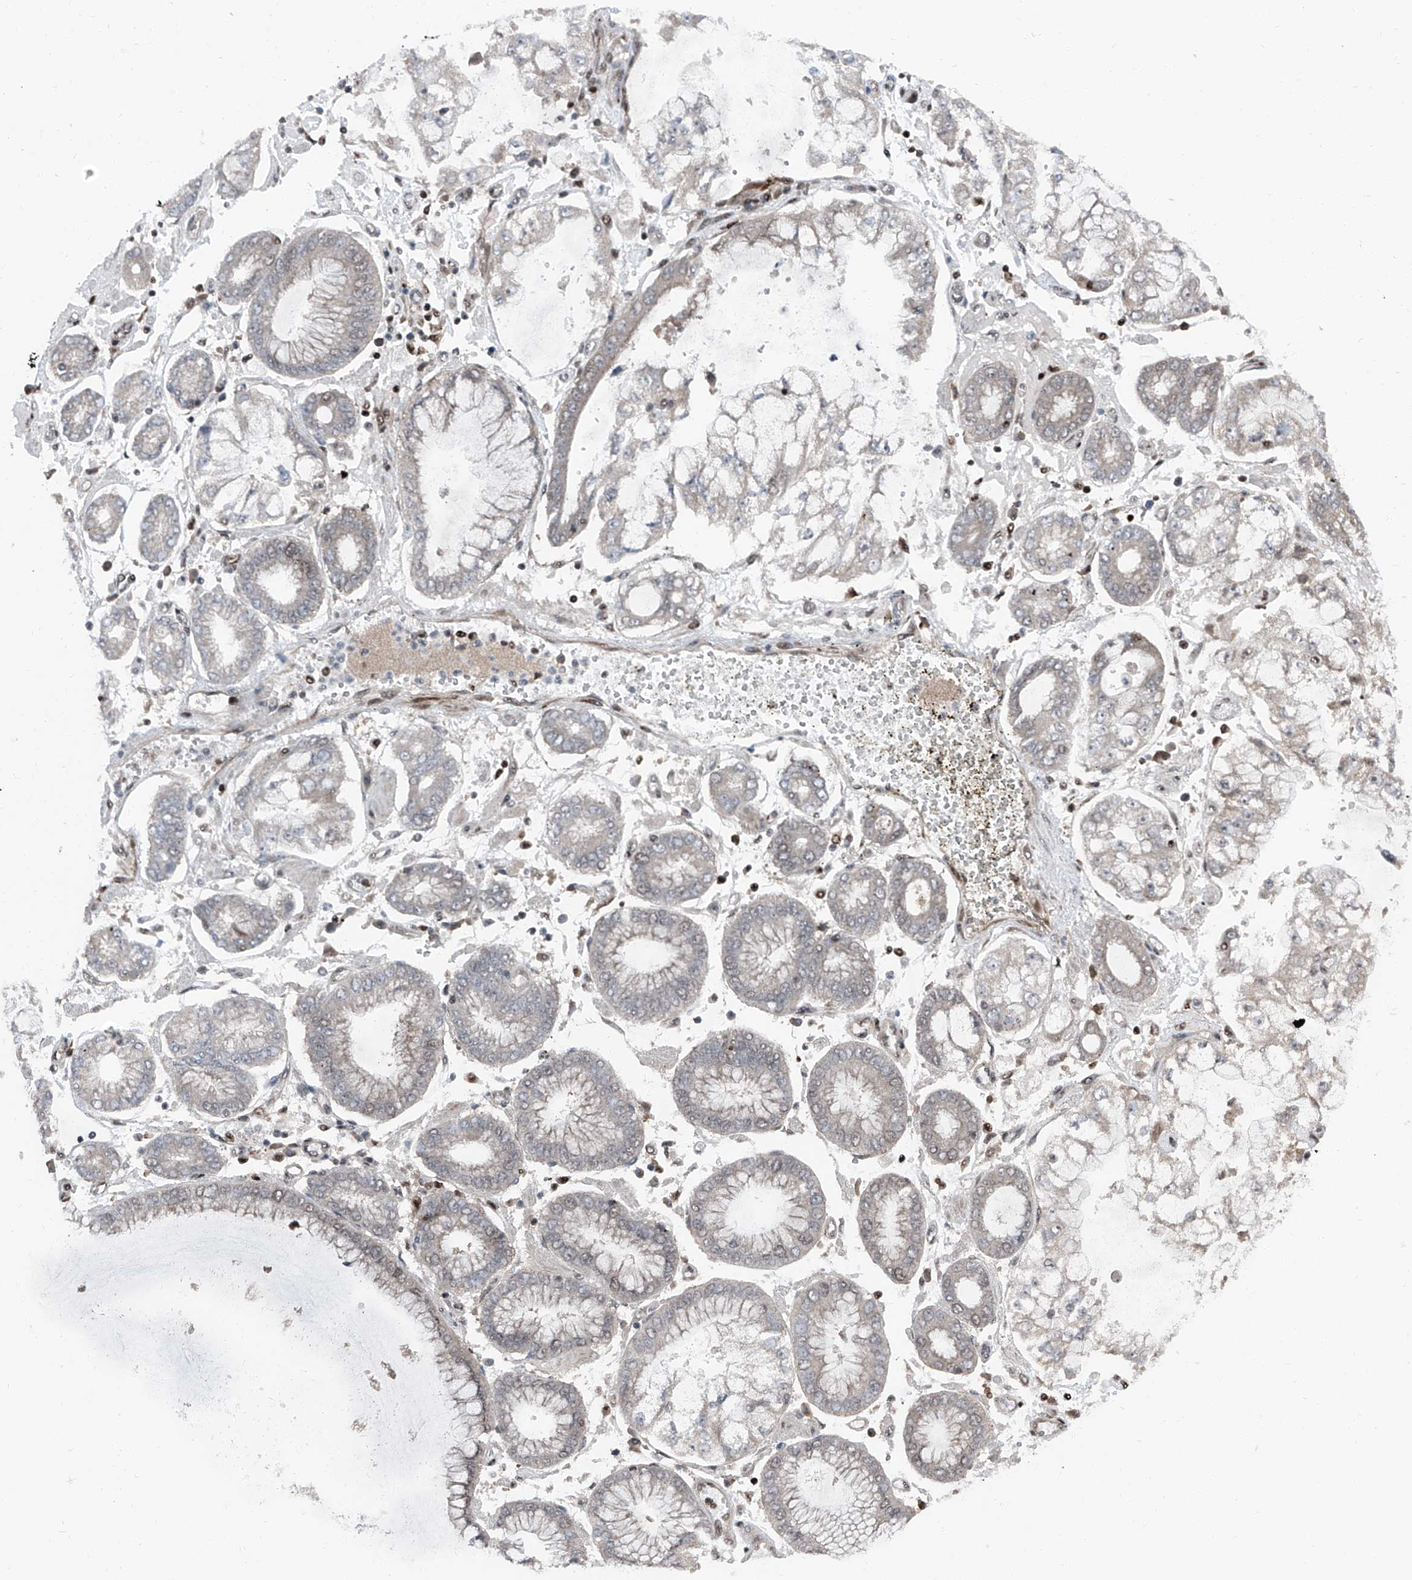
{"staining": {"intensity": "weak", "quantity": "<25%", "location": "nuclear"}, "tissue": "stomach cancer", "cell_type": "Tumor cells", "image_type": "cancer", "snomed": [{"axis": "morphology", "description": "Adenocarcinoma, NOS"}, {"axis": "topography", "description": "Stomach"}], "caption": "Immunohistochemistry (IHC) photomicrograph of neoplastic tissue: human stomach cancer stained with DAB (3,3'-diaminobenzidine) demonstrates no significant protein positivity in tumor cells. The staining was performed using DAB to visualize the protein expression in brown, while the nuclei were stained in blue with hematoxylin (Magnification: 20x).", "gene": "FKBP5", "patient": {"sex": "male", "age": 76}}